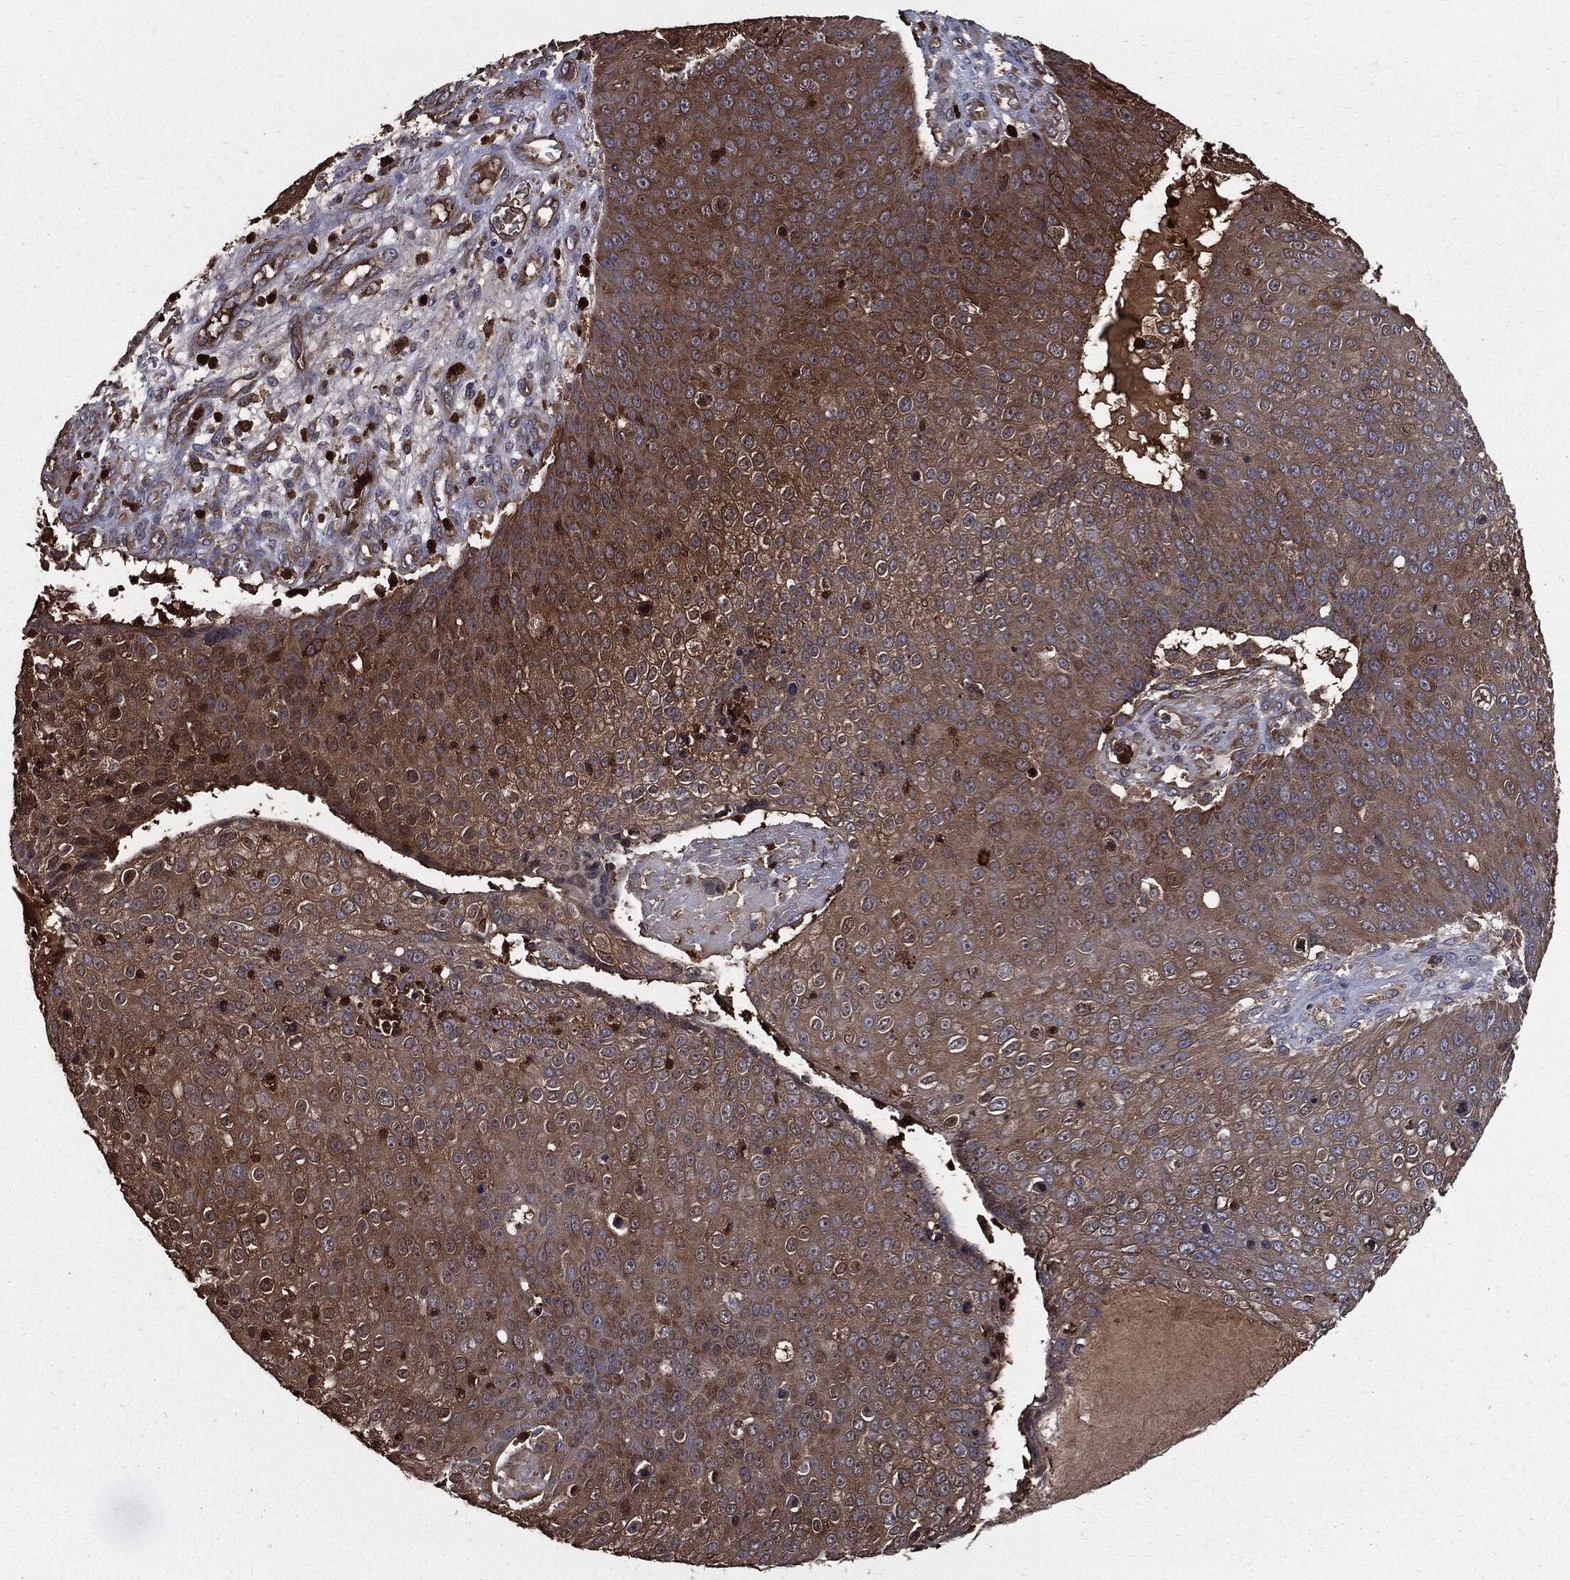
{"staining": {"intensity": "strong", "quantity": "25%-75%", "location": "cytoplasmic/membranous"}, "tissue": "skin cancer", "cell_type": "Tumor cells", "image_type": "cancer", "snomed": [{"axis": "morphology", "description": "Squamous cell carcinoma, NOS"}, {"axis": "topography", "description": "Skin"}], "caption": "Human skin cancer stained for a protein (brown) displays strong cytoplasmic/membranous positive expression in approximately 25%-75% of tumor cells.", "gene": "PDCD6IP", "patient": {"sex": "male", "age": 71}}